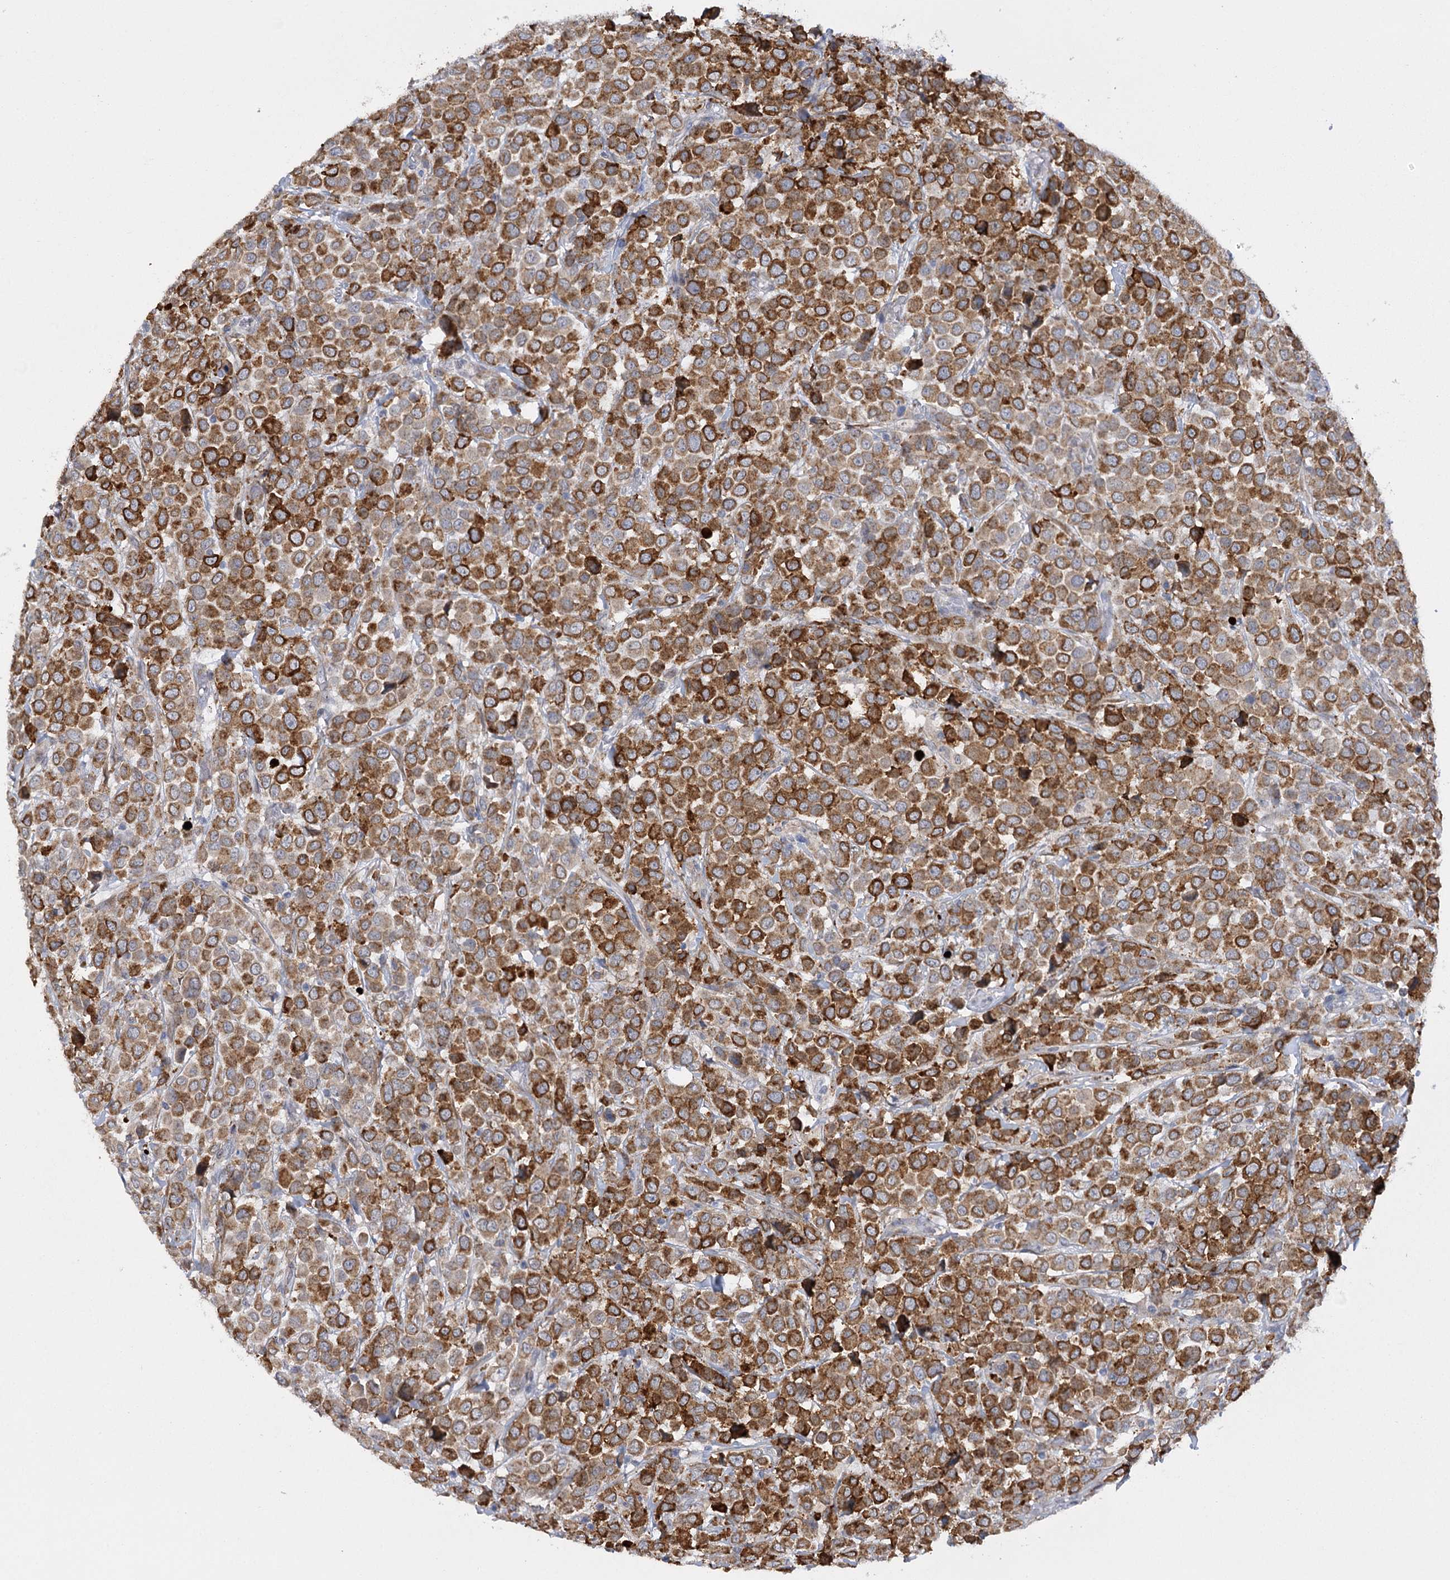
{"staining": {"intensity": "strong", "quantity": "25%-75%", "location": "cytoplasmic/membranous"}, "tissue": "breast cancer", "cell_type": "Tumor cells", "image_type": "cancer", "snomed": [{"axis": "morphology", "description": "Duct carcinoma"}, {"axis": "topography", "description": "Breast"}], "caption": "Breast intraductal carcinoma stained with DAB (3,3'-diaminobenzidine) immunohistochemistry shows high levels of strong cytoplasmic/membranous positivity in approximately 25%-75% of tumor cells. (IHC, brightfield microscopy, high magnification).", "gene": "NCKAP5", "patient": {"sex": "female", "age": 61}}